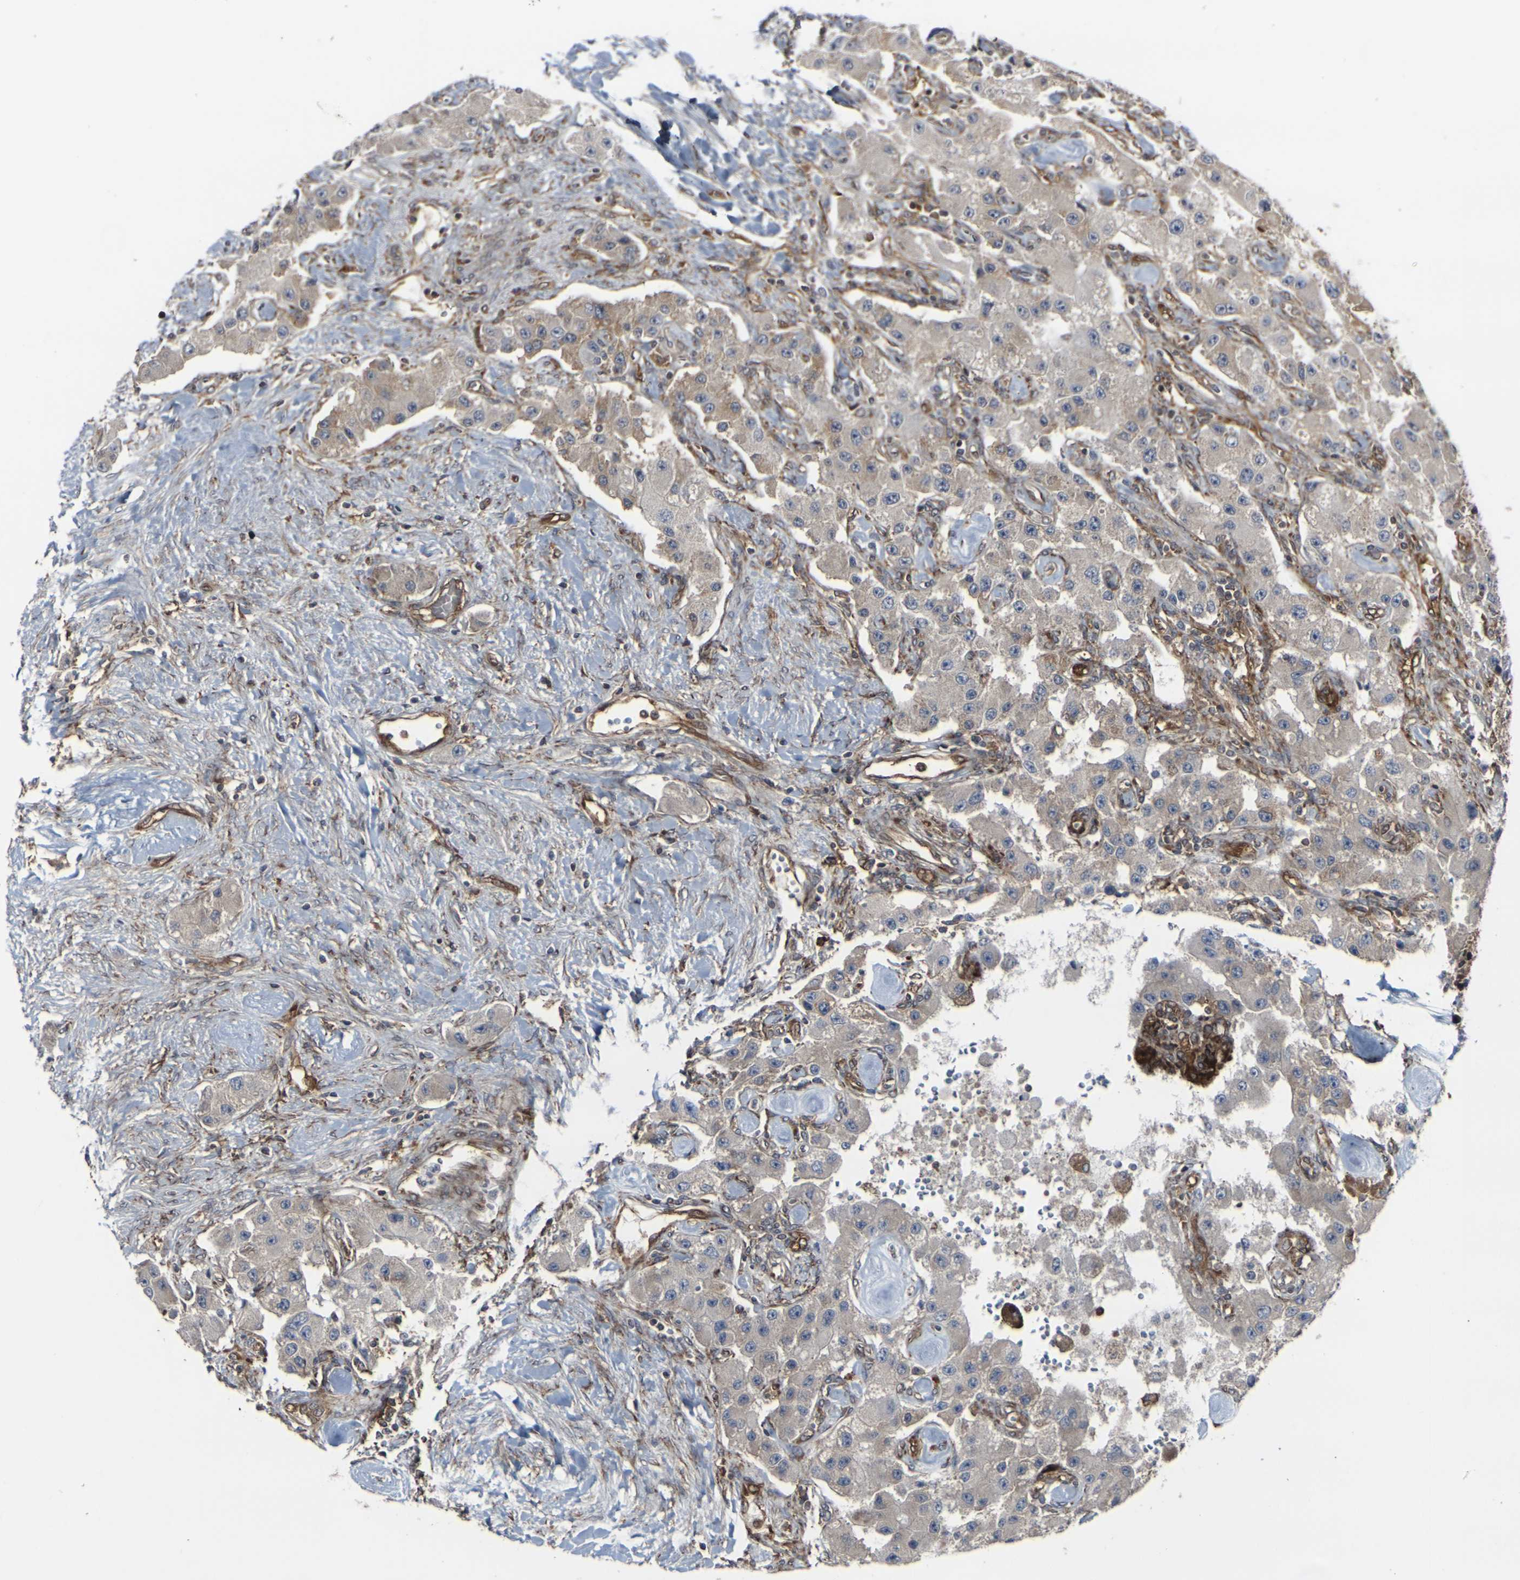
{"staining": {"intensity": "weak", "quantity": ">75%", "location": "cytoplasmic/membranous"}, "tissue": "carcinoid", "cell_type": "Tumor cells", "image_type": "cancer", "snomed": [{"axis": "morphology", "description": "Carcinoid, malignant, NOS"}, {"axis": "topography", "description": "Pancreas"}], "caption": "Tumor cells display low levels of weak cytoplasmic/membranous expression in about >75% of cells in carcinoid (malignant). The staining was performed using DAB, with brown indicating positive protein expression. Nuclei are stained blue with hematoxylin.", "gene": "MARCHF2", "patient": {"sex": "male", "age": 41}}